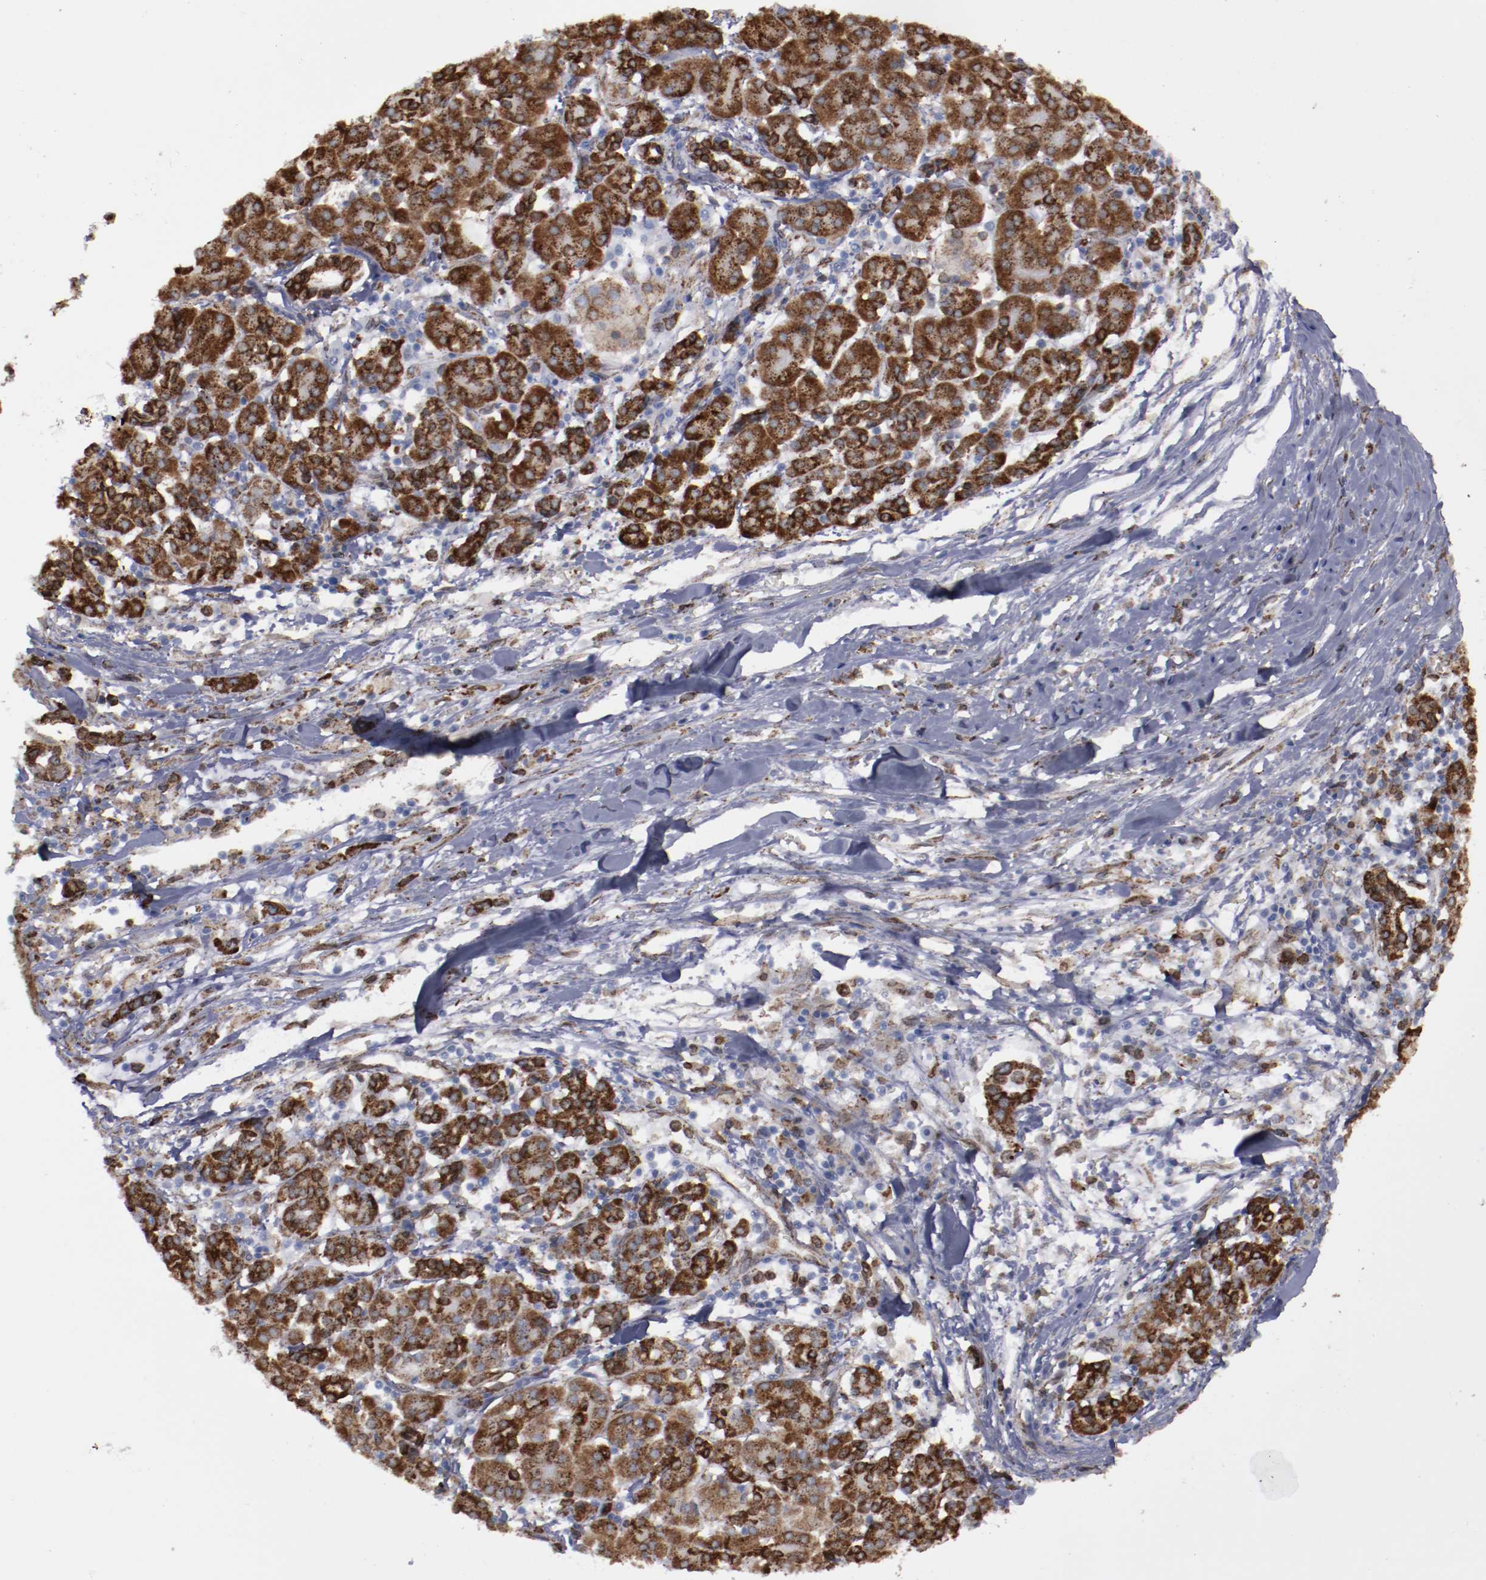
{"staining": {"intensity": "moderate", "quantity": ">75%", "location": "cytoplasmic/membranous"}, "tissue": "pancreatic cancer", "cell_type": "Tumor cells", "image_type": "cancer", "snomed": [{"axis": "morphology", "description": "Adenocarcinoma, NOS"}, {"axis": "topography", "description": "Pancreas"}], "caption": "Immunohistochemistry of adenocarcinoma (pancreatic) reveals medium levels of moderate cytoplasmic/membranous staining in approximately >75% of tumor cells.", "gene": "ERLIN2", "patient": {"sex": "female", "age": 57}}